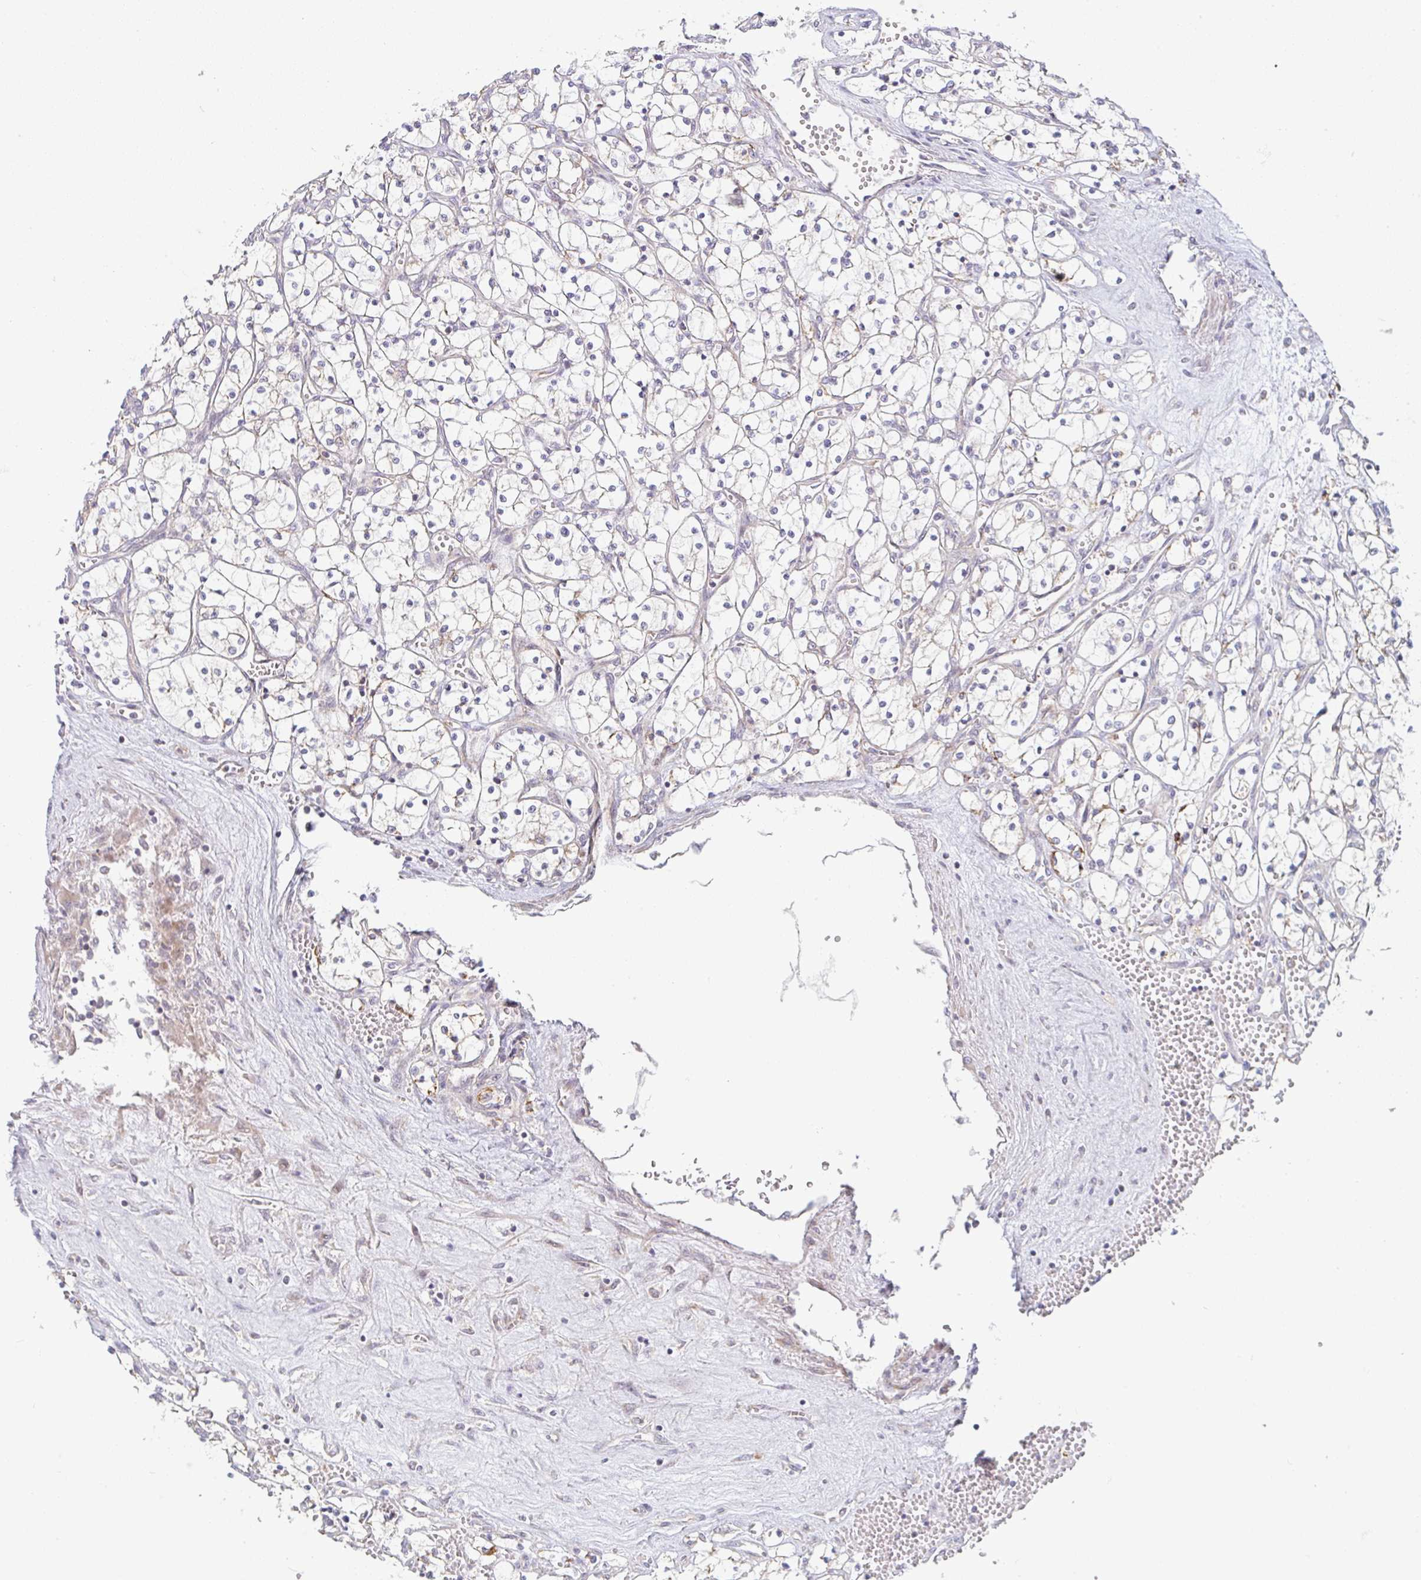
{"staining": {"intensity": "weak", "quantity": "<25%", "location": "cytoplasmic/membranous"}, "tissue": "renal cancer", "cell_type": "Tumor cells", "image_type": "cancer", "snomed": [{"axis": "morphology", "description": "Adenocarcinoma, NOS"}, {"axis": "topography", "description": "Kidney"}], "caption": "Tumor cells show no significant protein expression in renal cancer.", "gene": "MOB1A", "patient": {"sex": "female", "age": 69}}